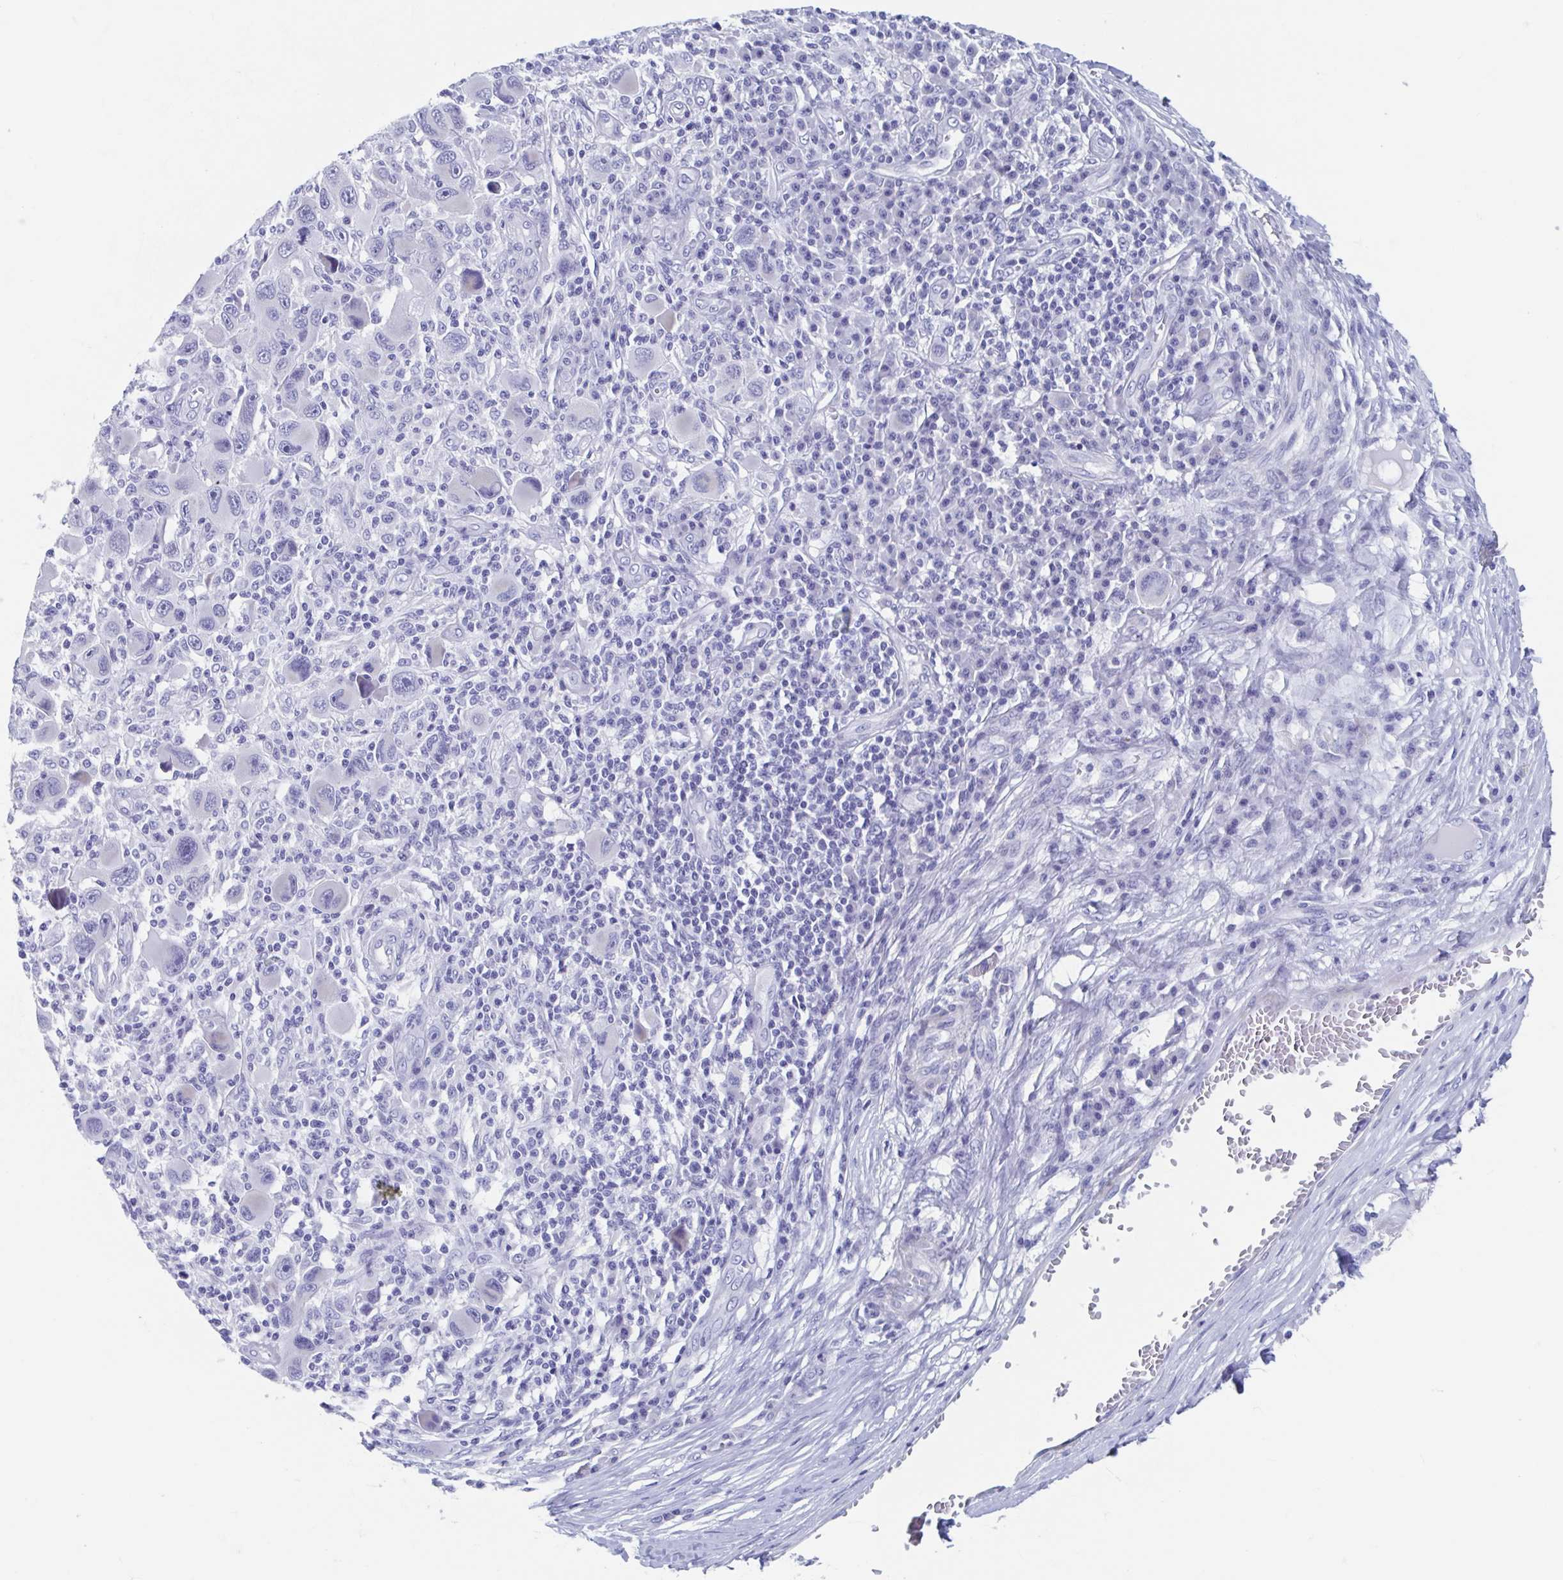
{"staining": {"intensity": "negative", "quantity": "none", "location": "none"}, "tissue": "melanoma", "cell_type": "Tumor cells", "image_type": "cancer", "snomed": [{"axis": "morphology", "description": "Malignant melanoma, NOS"}, {"axis": "topography", "description": "Skin"}], "caption": "Tumor cells are negative for brown protein staining in malignant melanoma.", "gene": "SHCBP1L", "patient": {"sex": "male", "age": 53}}